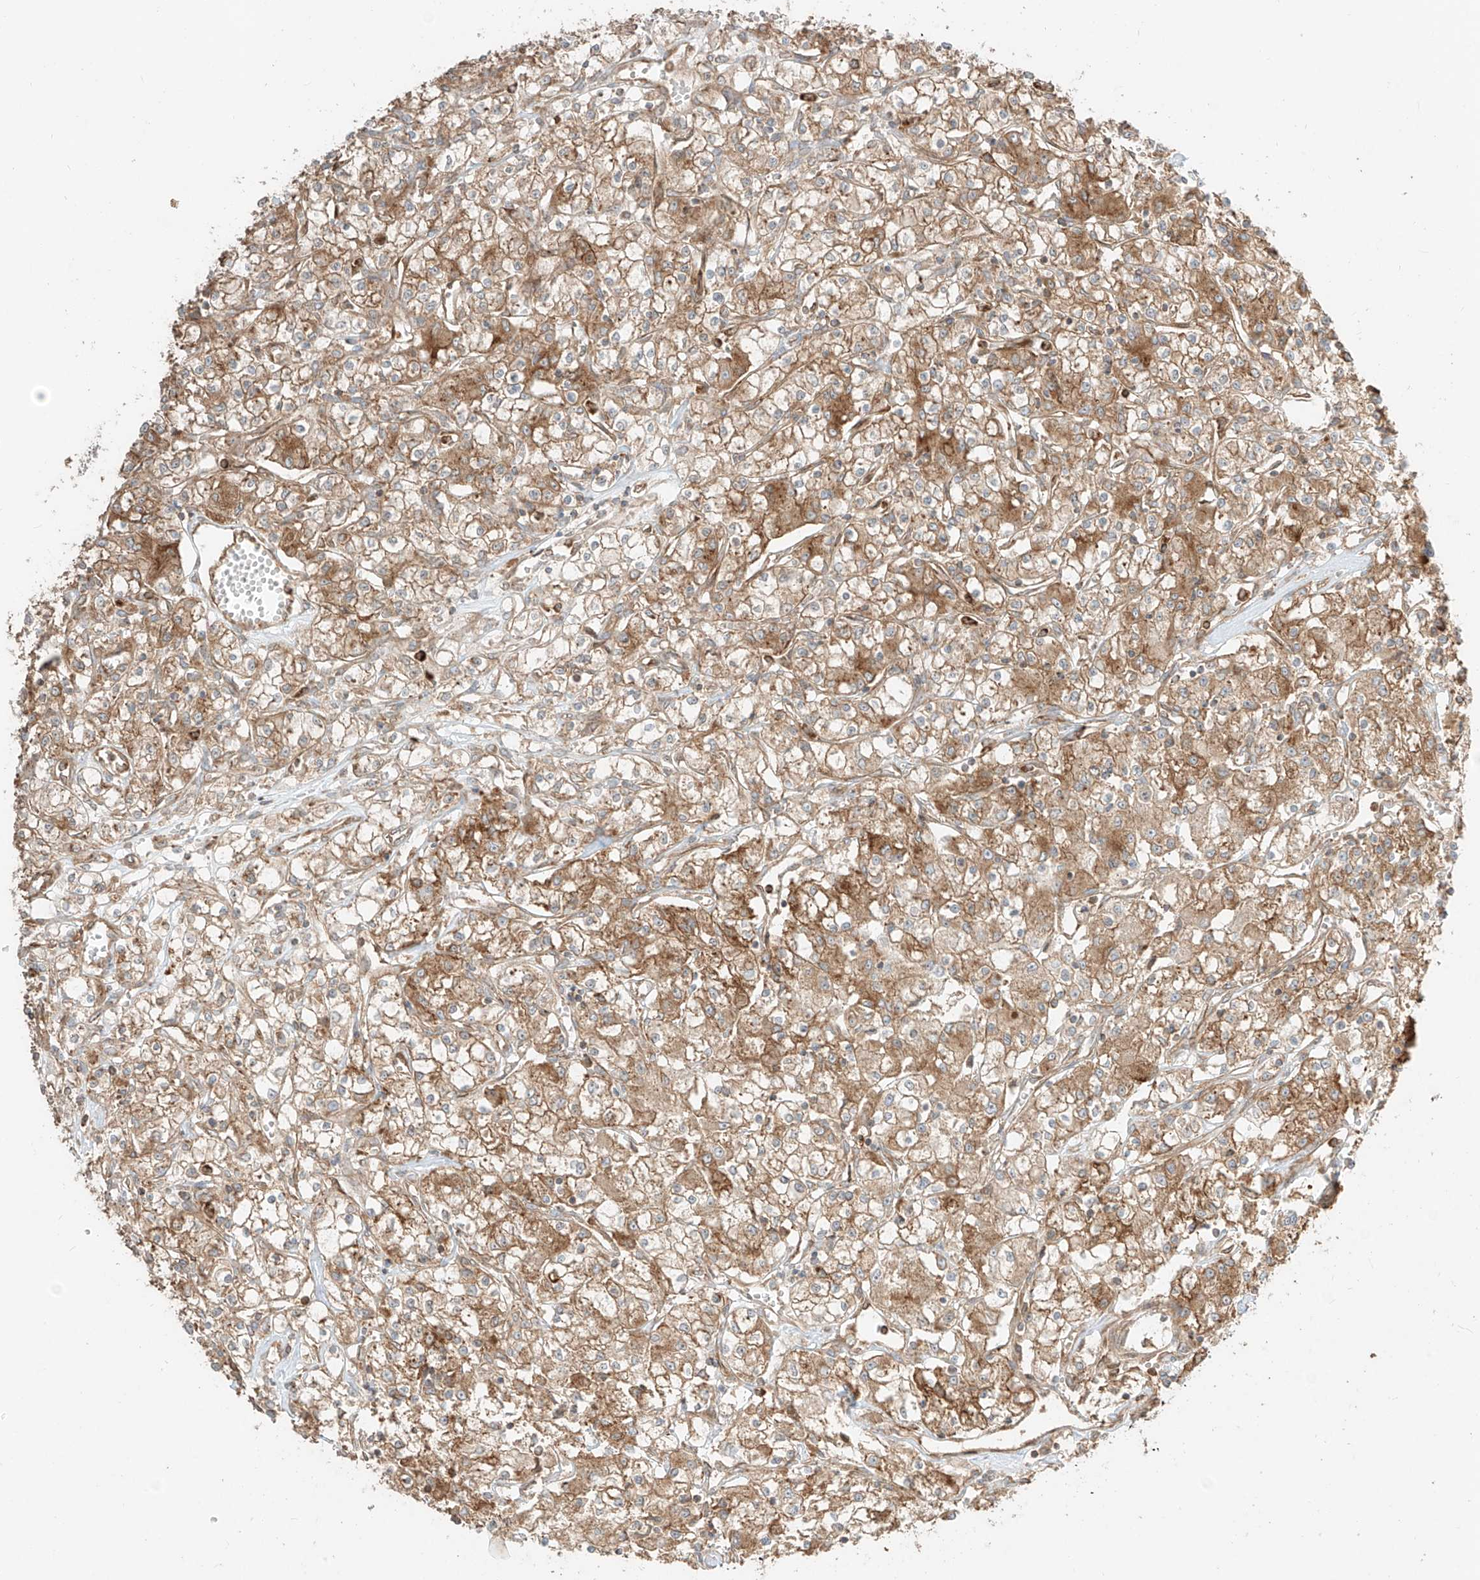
{"staining": {"intensity": "moderate", "quantity": ">75%", "location": "cytoplasmic/membranous"}, "tissue": "renal cancer", "cell_type": "Tumor cells", "image_type": "cancer", "snomed": [{"axis": "morphology", "description": "Adenocarcinoma, NOS"}, {"axis": "topography", "description": "Kidney"}], "caption": "DAB (3,3'-diaminobenzidine) immunohistochemical staining of renal cancer exhibits moderate cytoplasmic/membranous protein positivity in about >75% of tumor cells.", "gene": "CCDC115", "patient": {"sex": "female", "age": 59}}